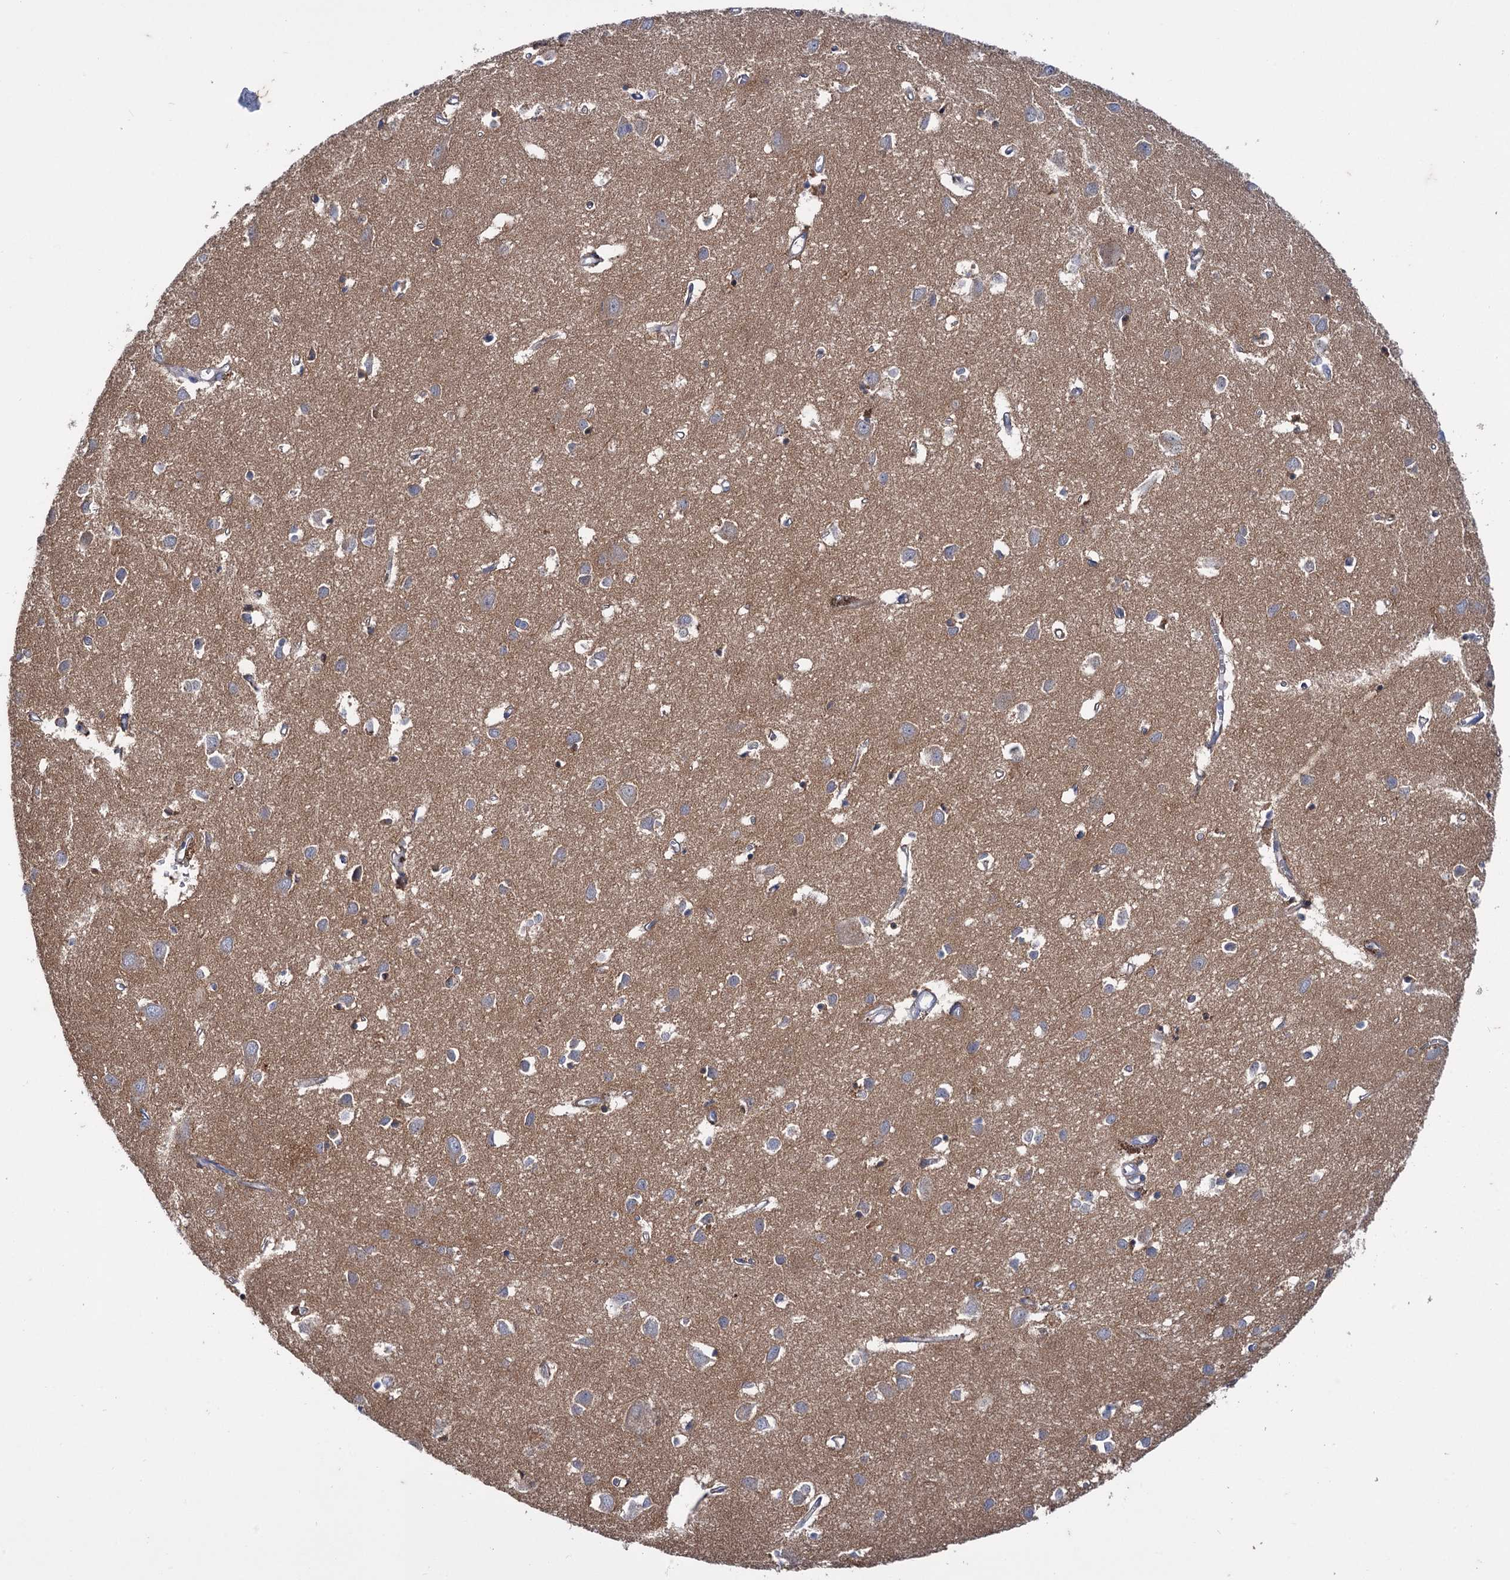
{"staining": {"intensity": "negative", "quantity": "none", "location": "none"}, "tissue": "cerebral cortex", "cell_type": "Endothelial cells", "image_type": "normal", "snomed": [{"axis": "morphology", "description": "Normal tissue, NOS"}, {"axis": "topography", "description": "Cerebral cortex"}], "caption": "The IHC photomicrograph has no significant expression in endothelial cells of cerebral cortex.", "gene": "MID1IP1", "patient": {"sex": "female", "age": 64}}